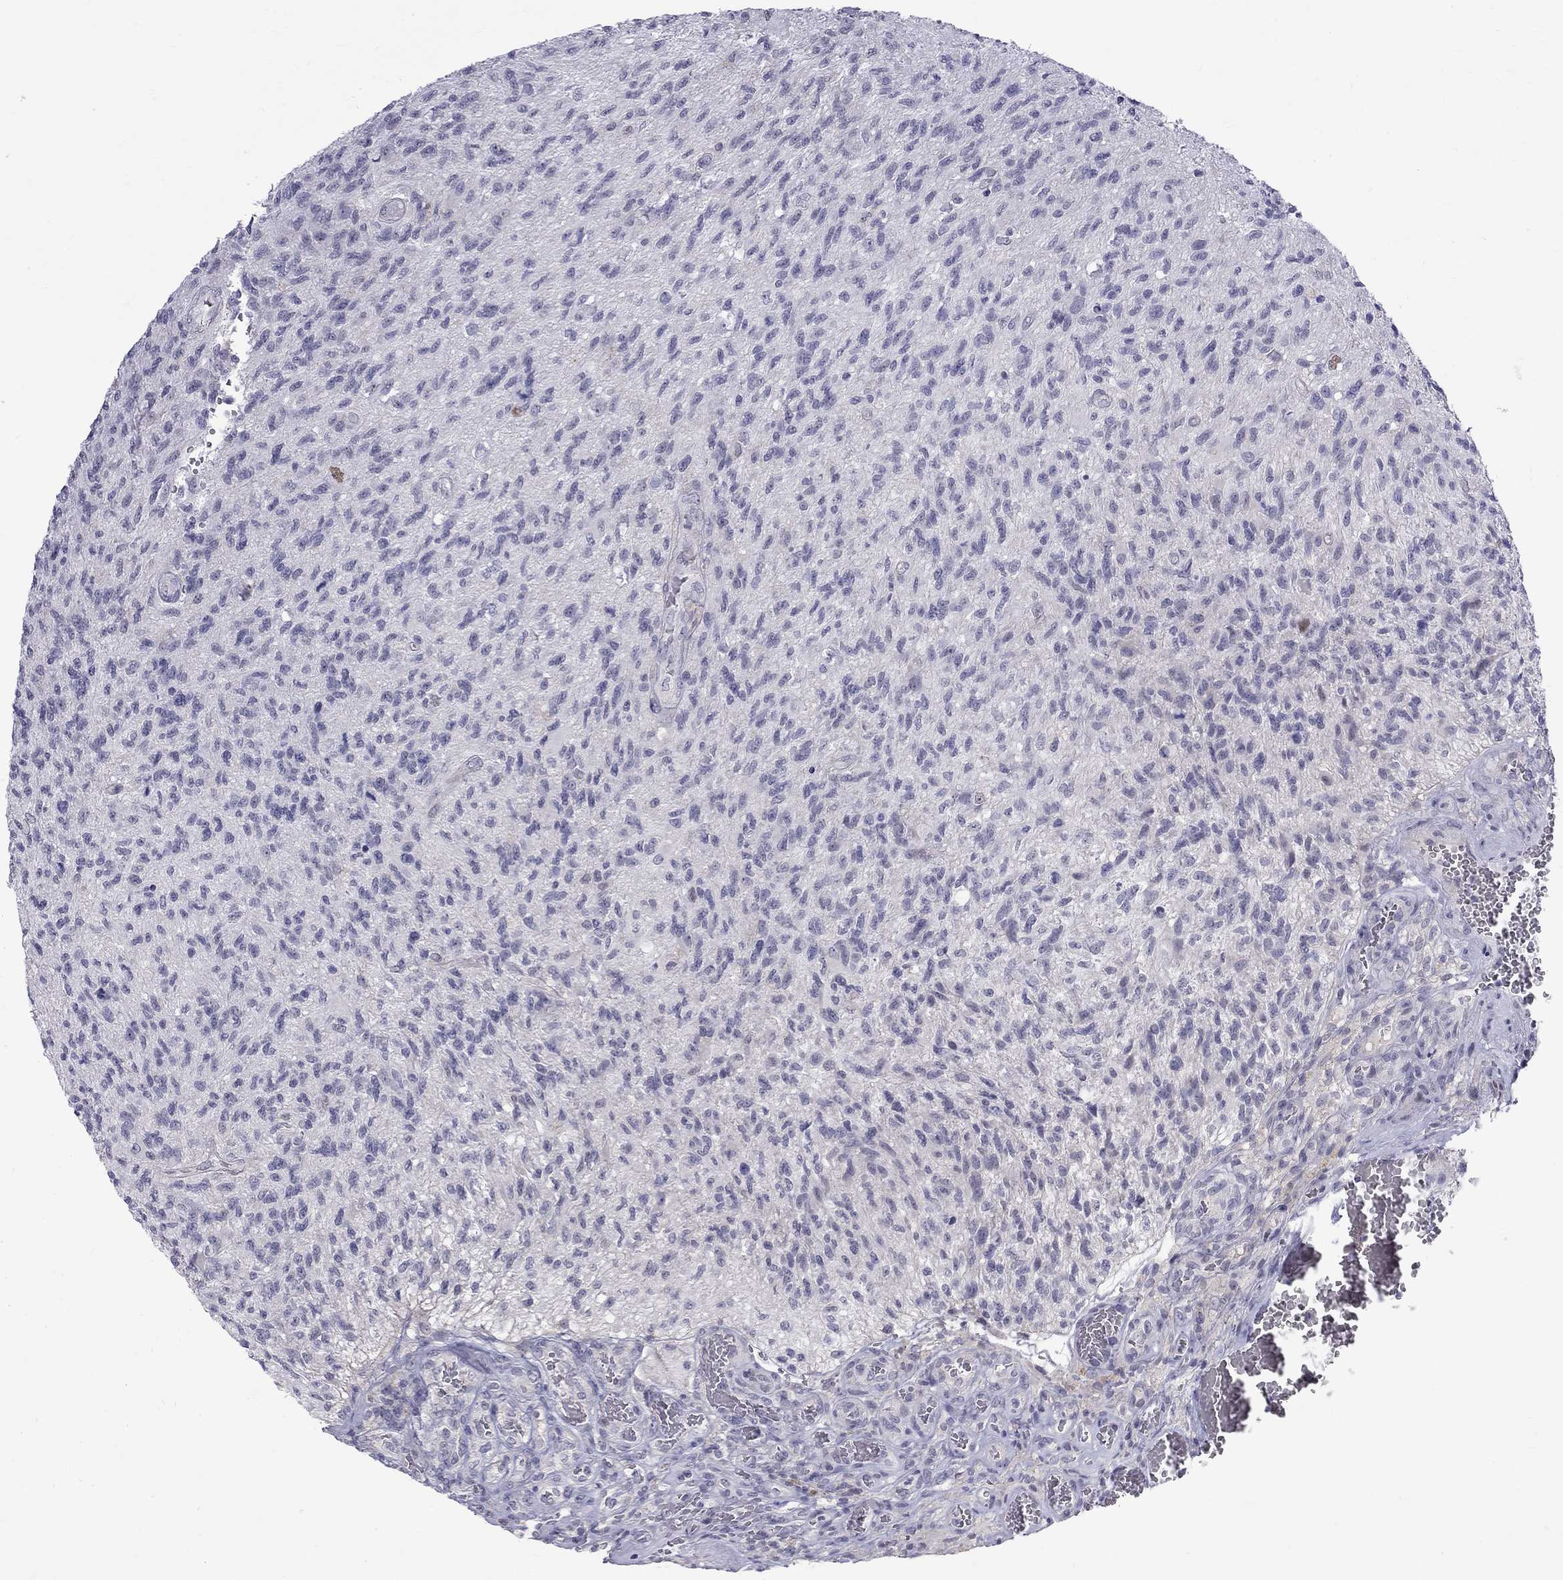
{"staining": {"intensity": "negative", "quantity": "none", "location": "none"}, "tissue": "glioma", "cell_type": "Tumor cells", "image_type": "cancer", "snomed": [{"axis": "morphology", "description": "Glioma, malignant, High grade"}, {"axis": "topography", "description": "Brain"}], "caption": "High magnification brightfield microscopy of malignant high-grade glioma stained with DAB (3,3'-diaminobenzidine) (brown) and counterstained with hematoxylin (blue): tumor cells show no significant staining. (DAB (3,3'-diaminobenzidine) immunohistochemistry with hematoxylin counter stain).", "gene": "RTL9", "patient": {"sex": "male", "age": 56}}